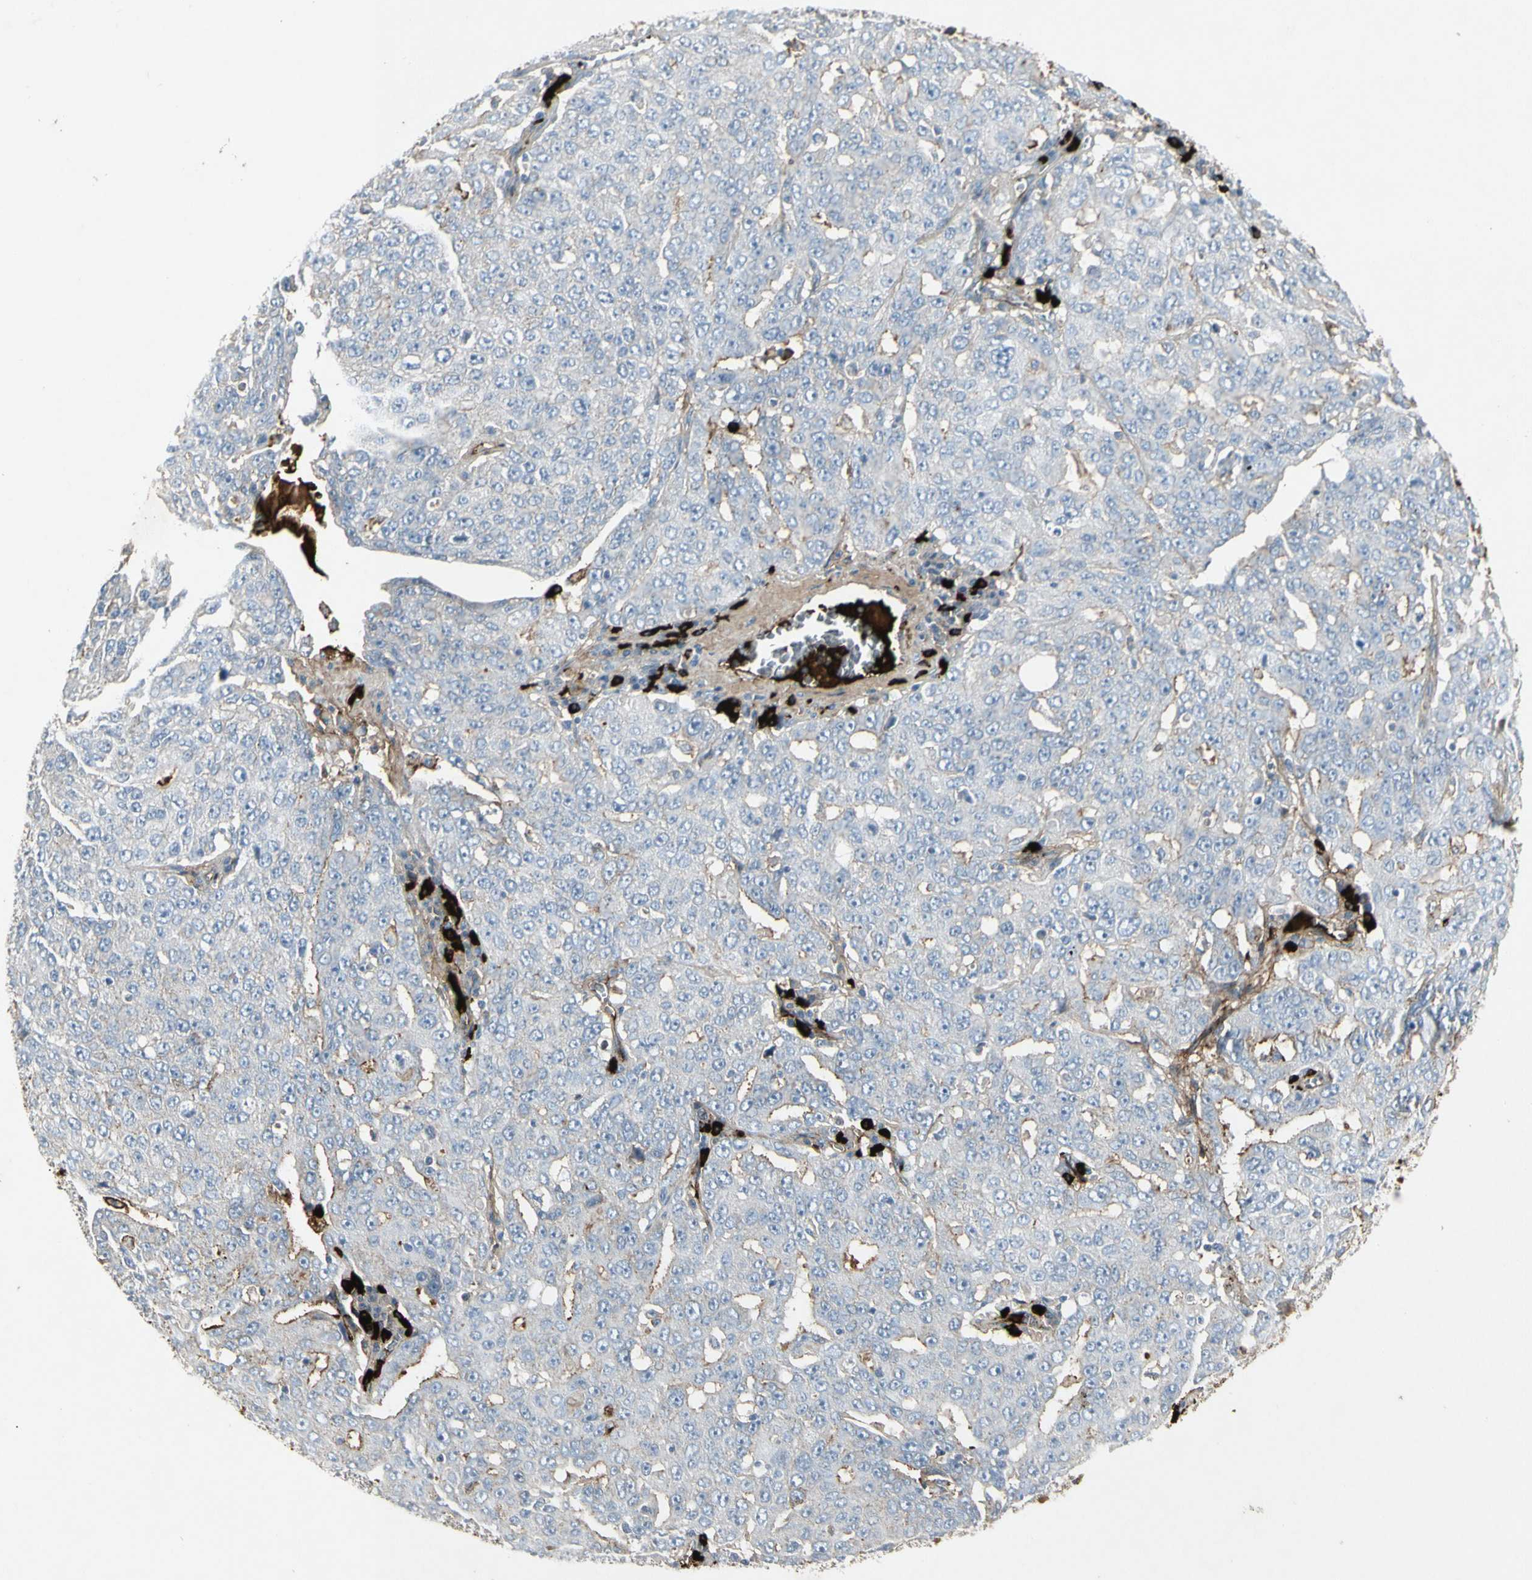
{"staining": {"intensity": "moderate", "quantity": "<25%", "location": "cytoplasmic/membranous"}, "tissue": "ovarian cancer", "cell_type": "Tumor cells", "image_type": "cancer", "snomed": [{"axis": "morphology", "description": "Carcinoma, endometroid"}, {"axis": "topography", "description": "Ovary"}], "caption": "Moderate cytoplasmic/membranous protein expression is seen in about <25% of tumor cells in endometroid carcinoma (ovarian).", "gene": "IGHM", "patient": {"sex": "female", "age": 62}}